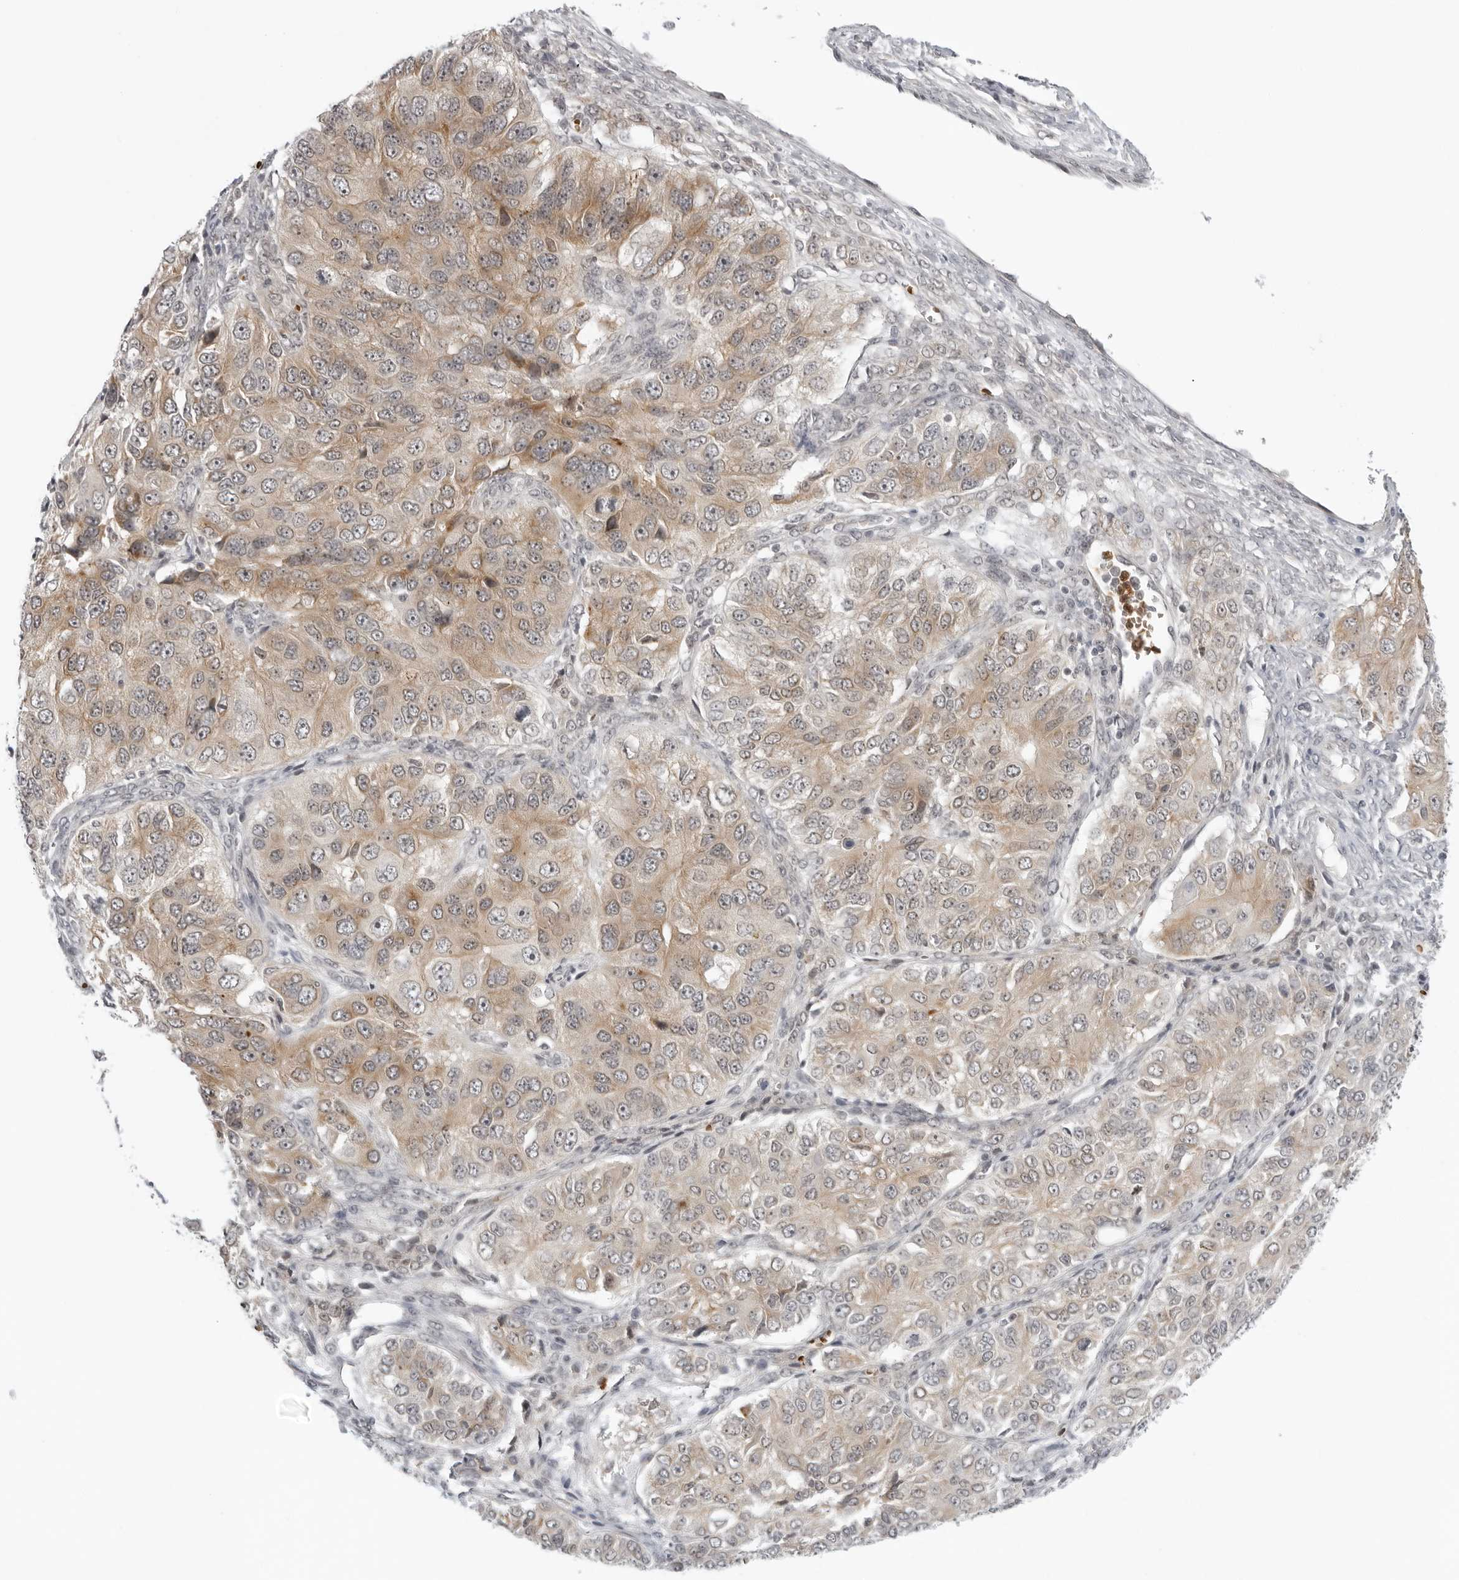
{"staining": {"intensity": "weak", "quantity": ">75%", "location": "cytoplasmic/membranous,nuclear"}, "tissue": "ovarian cancer", "cell_type": "Tumor cells", "image_type": "cancer", "snomed": [{"axis": "morphology", "description": "Carcinoma, endometroid"}, {"axis": "topography", "description": "Ovary"}], "caption": "Weak cytoplasmic/membranous and nuclear protein expression is identified in approximately >75% of tumor cells in ovarian cancer. (DAB (3,3'-diaminobenzidine) = brown stain, brightfield microscopy at high magnification).", "gene": "SUGCT", "patient": {"sex": "female", "age": 51}}